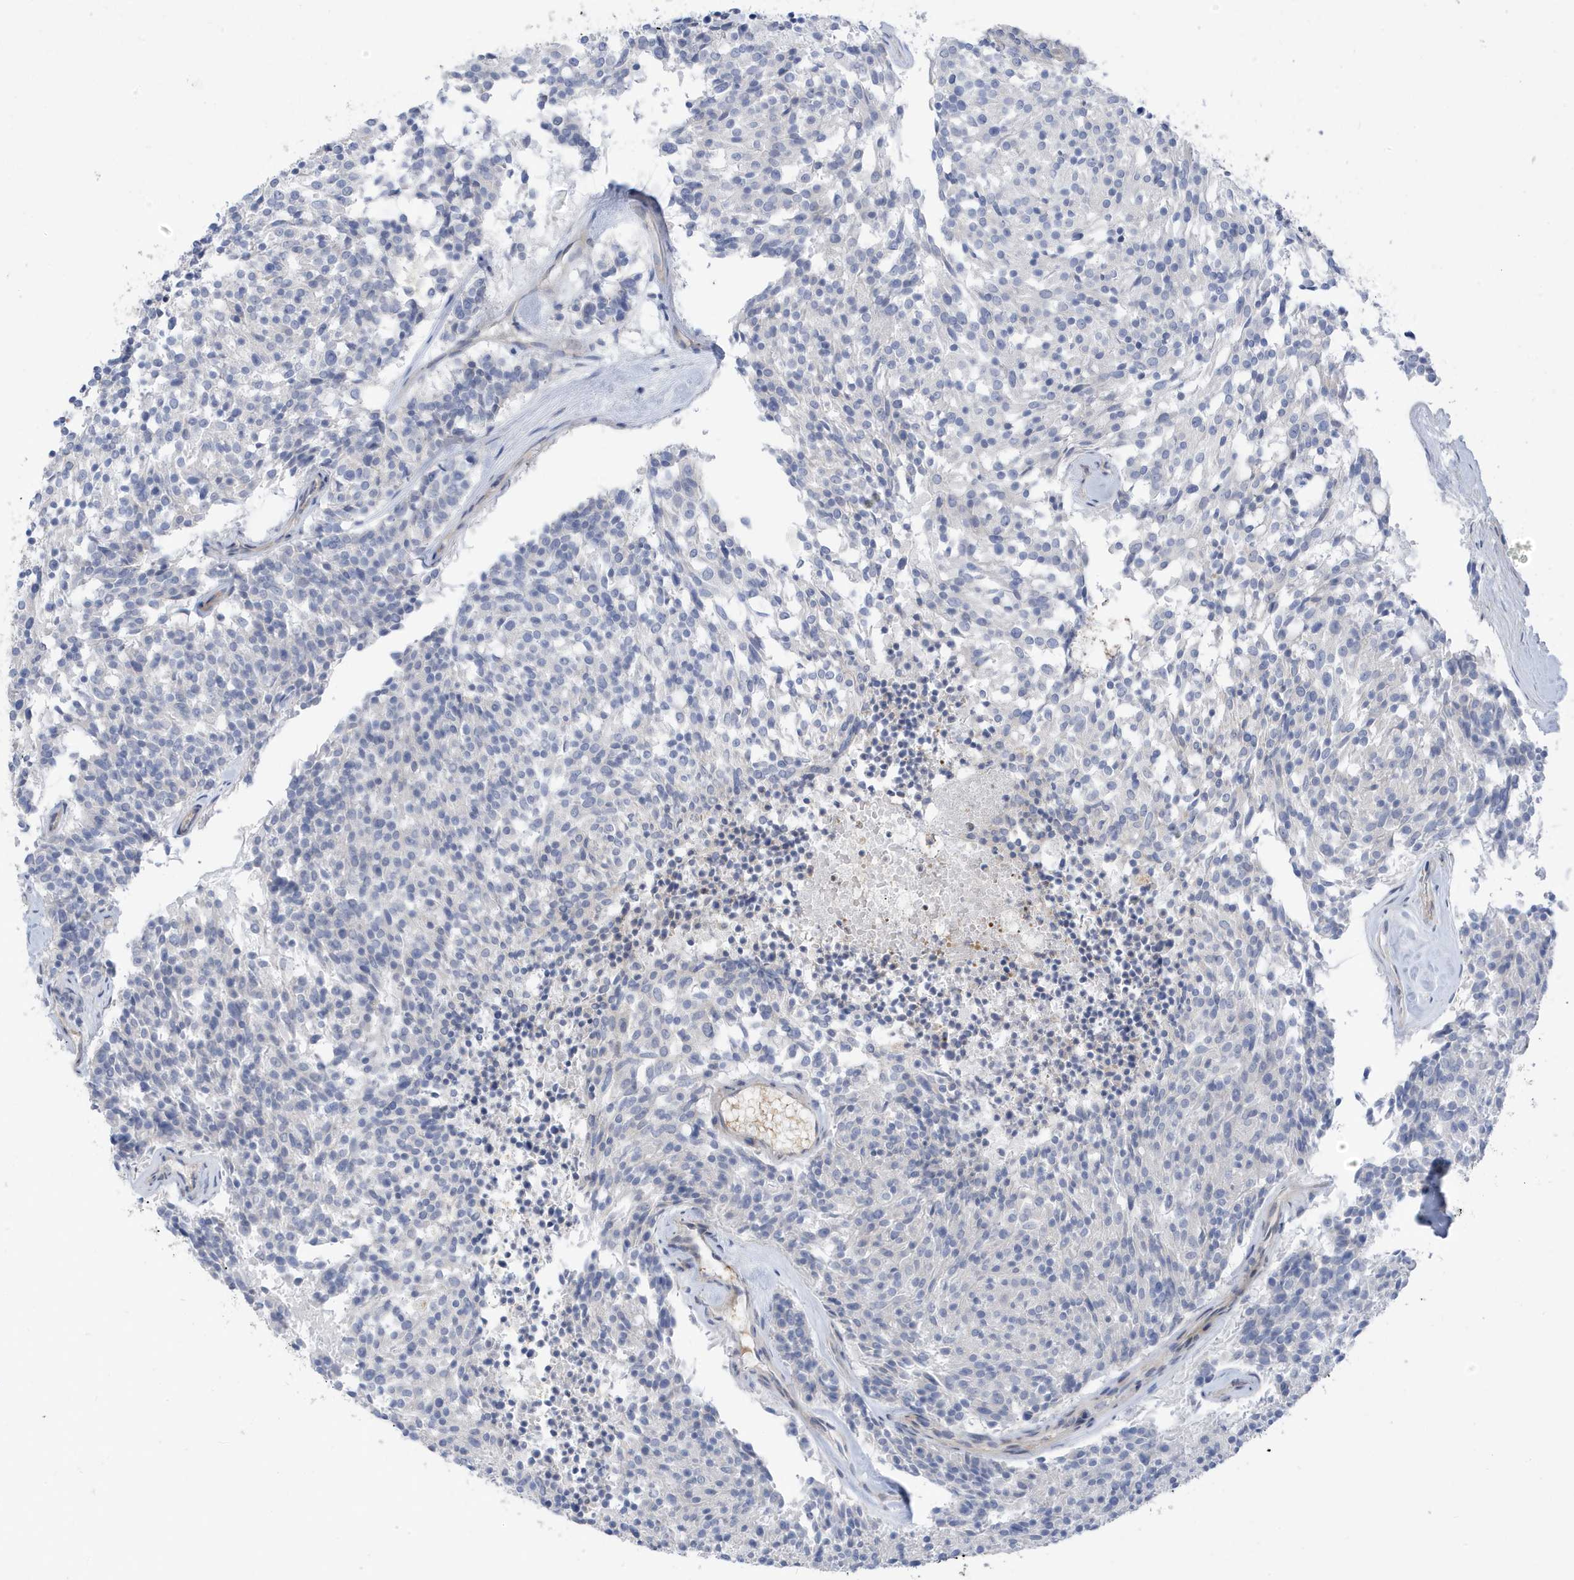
{"staining": {"intensity": "negative", "quantity": "none", "location": "none"}, "tissue": "carcinoid", "cell_type": "Tumor cells", "image_type": "cancer", "snomed": [{"axis": "morphology", "description": "Carcinoid, malignant, NOS"}, {"axis": "topography", "description": "Pancreas"}], "caption": "Human carcinoid stained for a protein using IHC displays no expression in tumor cells.", "gene": "ATP13A5", "patient": {"sex": "female", "age": 54}}